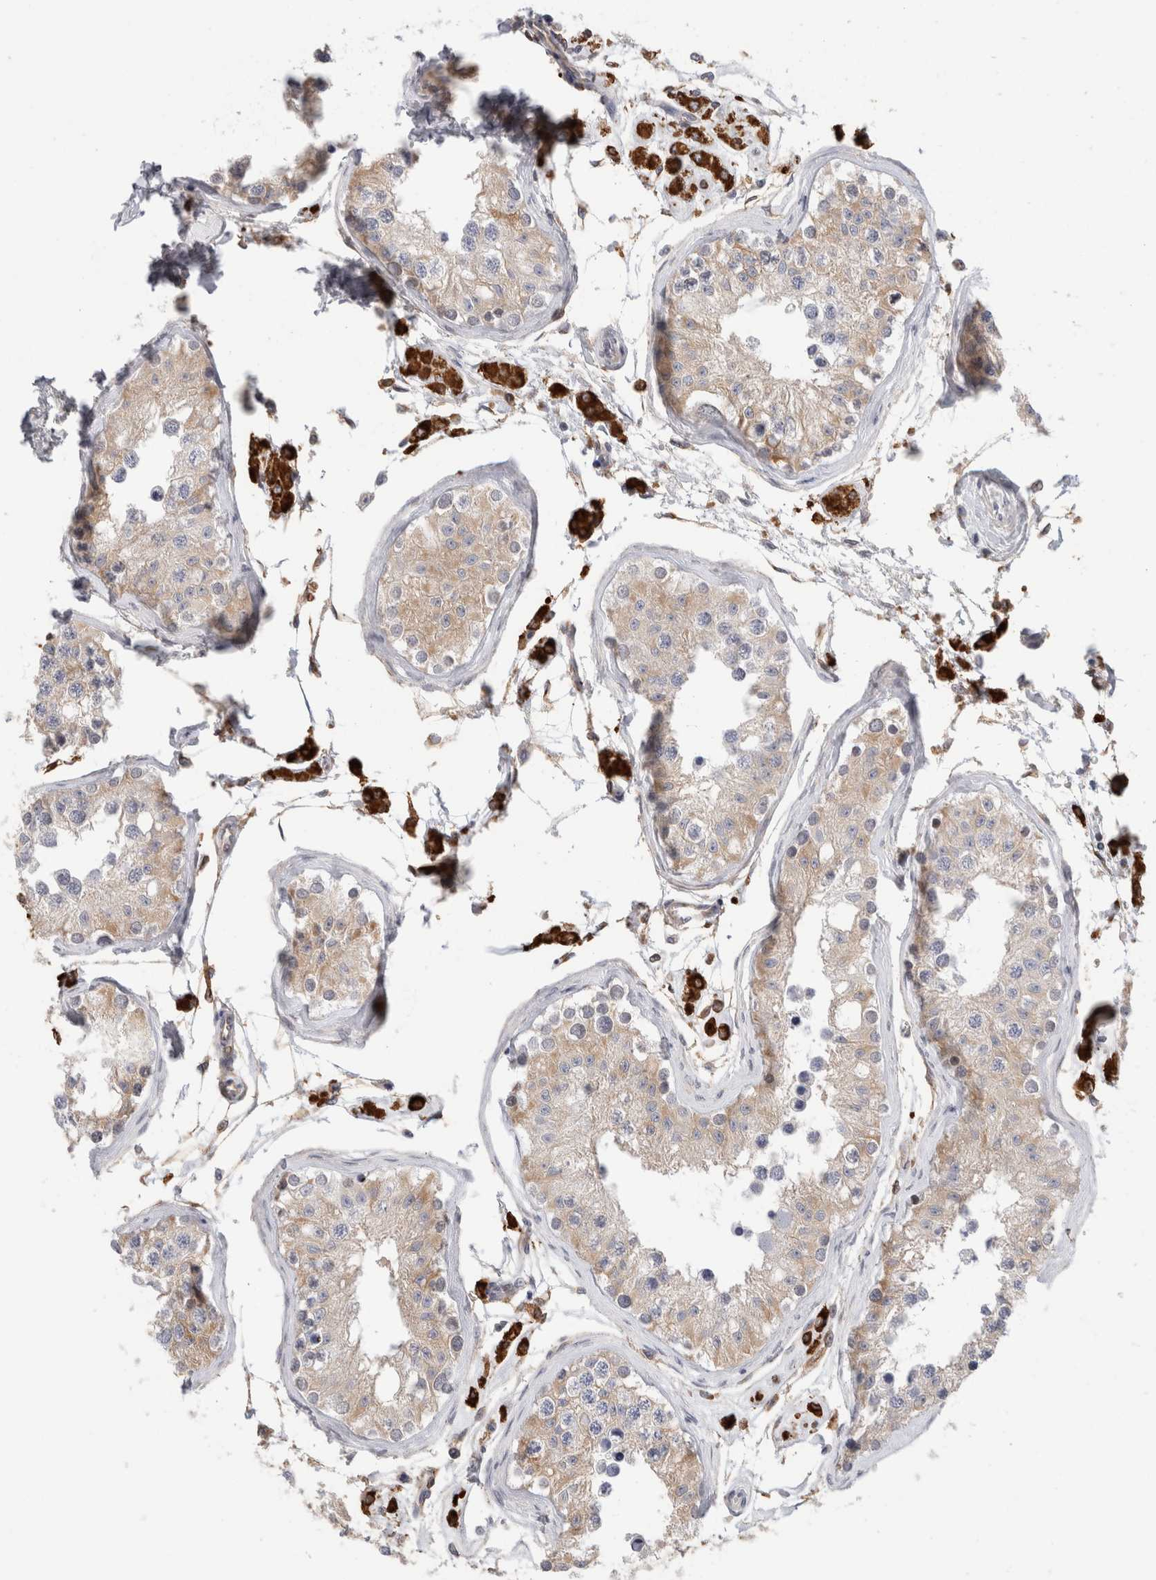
{"staining": {"intensity": "weak", "quantity": "<25%", "location": "cytoplasmic/membranous"}, "tissue": "testis", "cell_type": "Cells in seminiferous ducts", "image_type": "normal", "snomed": [{"axis": "morphology", "description": "Normal tissue, NOS"}, {"axis": "morphology", "description": "Adenocarcinoma, metastatic, NOS"}, {"axis": "topography", "description": "Testis"}], "caption": "DAB immunohistochemical staining of unremarkable human testis reveals no significant expression in cells in seminiferous ducts.", "gene": "SYTL5", "patient": {"sex": "male", "age": 26}}